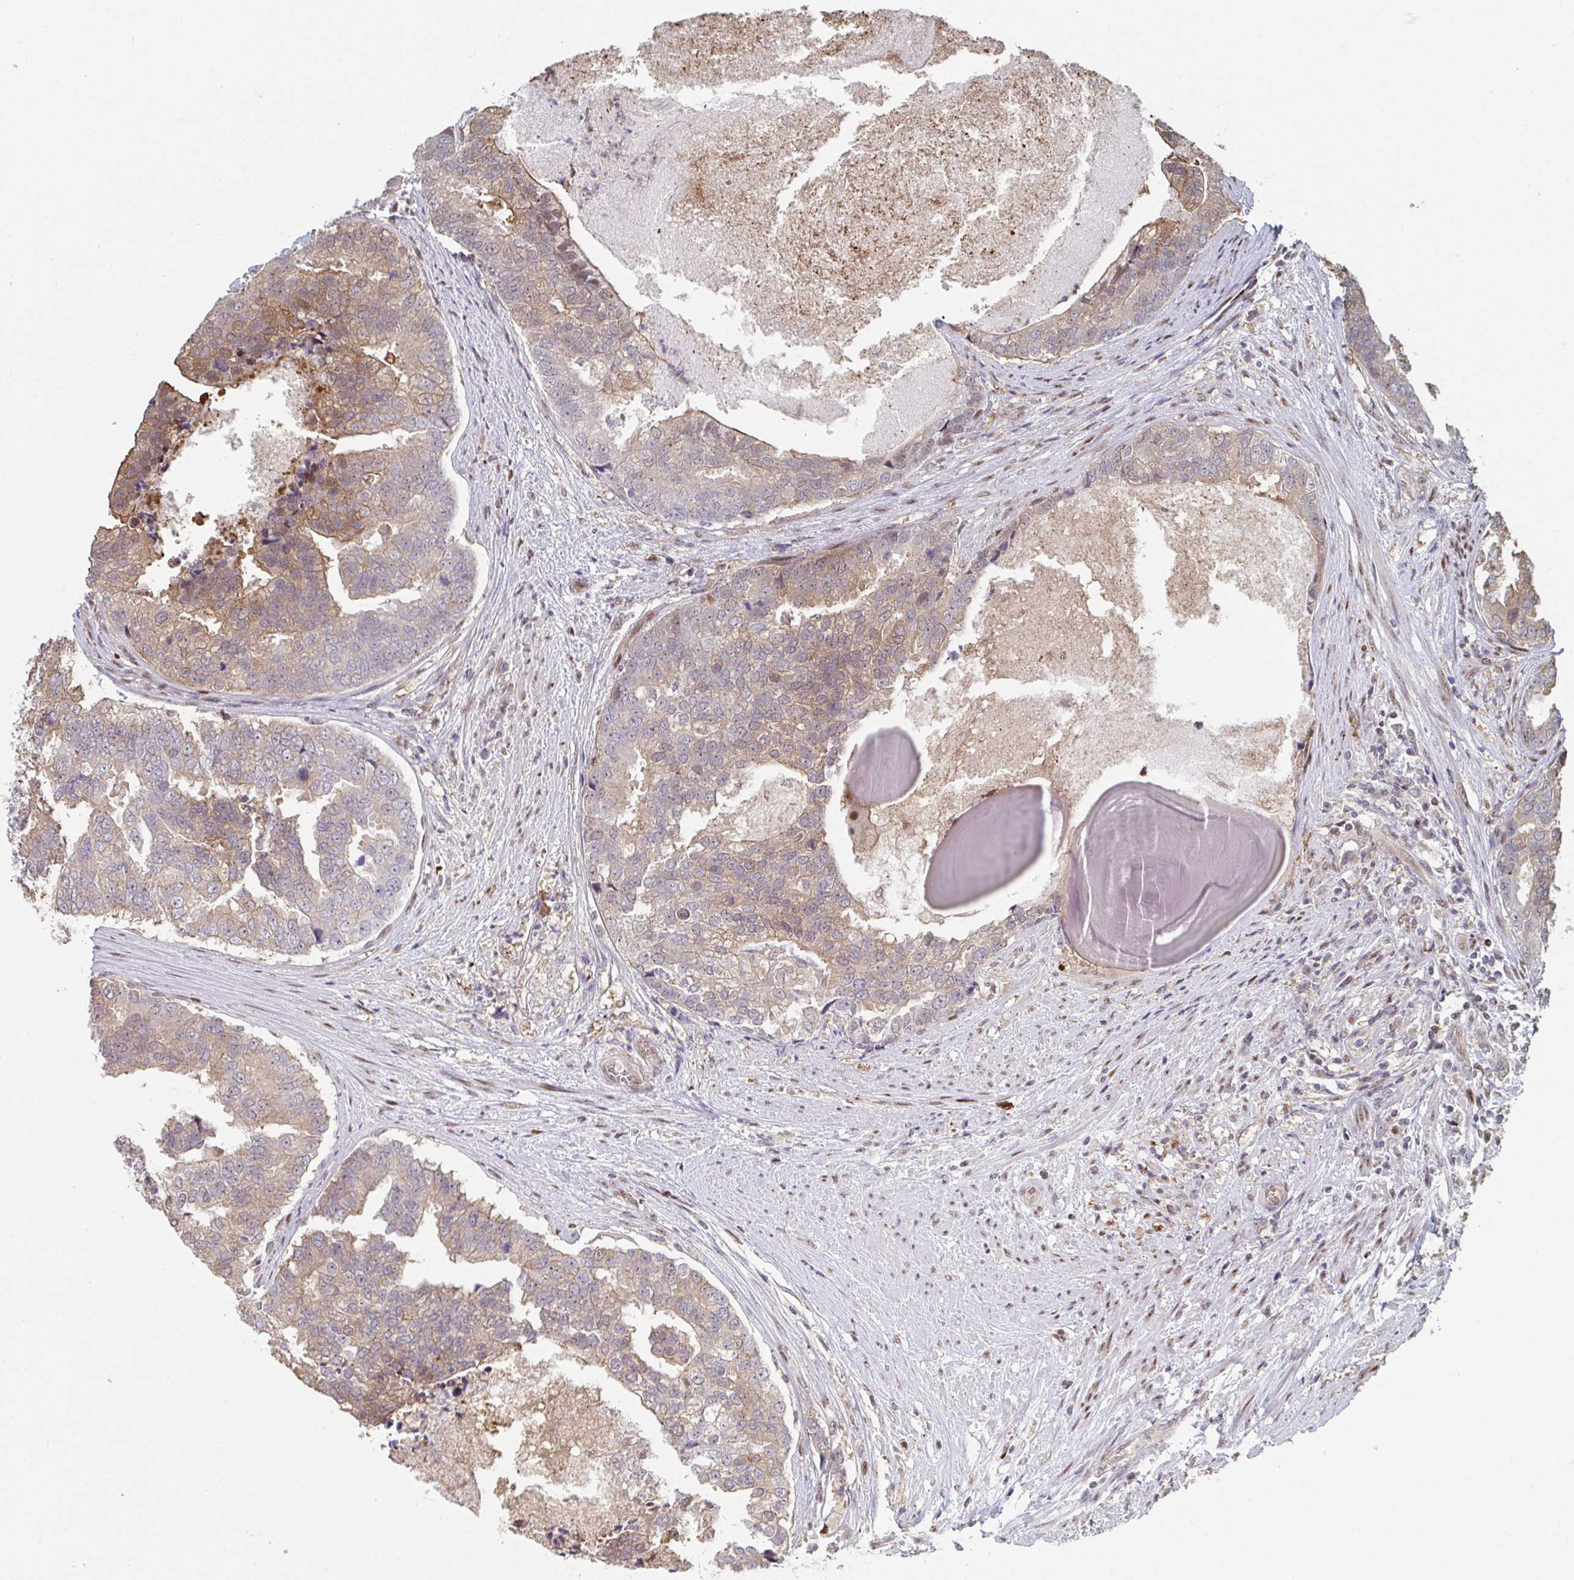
{"staining": {"intensity": "moderate", "quantity": "25%-75%", "location": "cytoplasmic/membranous"}, "tissue": "prostate cancer", "cell_type": "Tumor cells", "image_type": "cancer", "snomed": [{"axis": "morphology", "description": "Adenocarcinoma, High grade"}, {"axis": "topography", "description": "Prostate"}], "caption": "This image exhibits prostate cancer (adenocarcinoma (high-grade)) stained with immunohistochemistry (IHC) to label a protein in brown. The cytoplasmic/membranous of tumor cells show moderate positivity for the protein. Nuclei are counter-stained blue.", "gene": "ACD", "patient": {"sex": "male", "age": 68}}